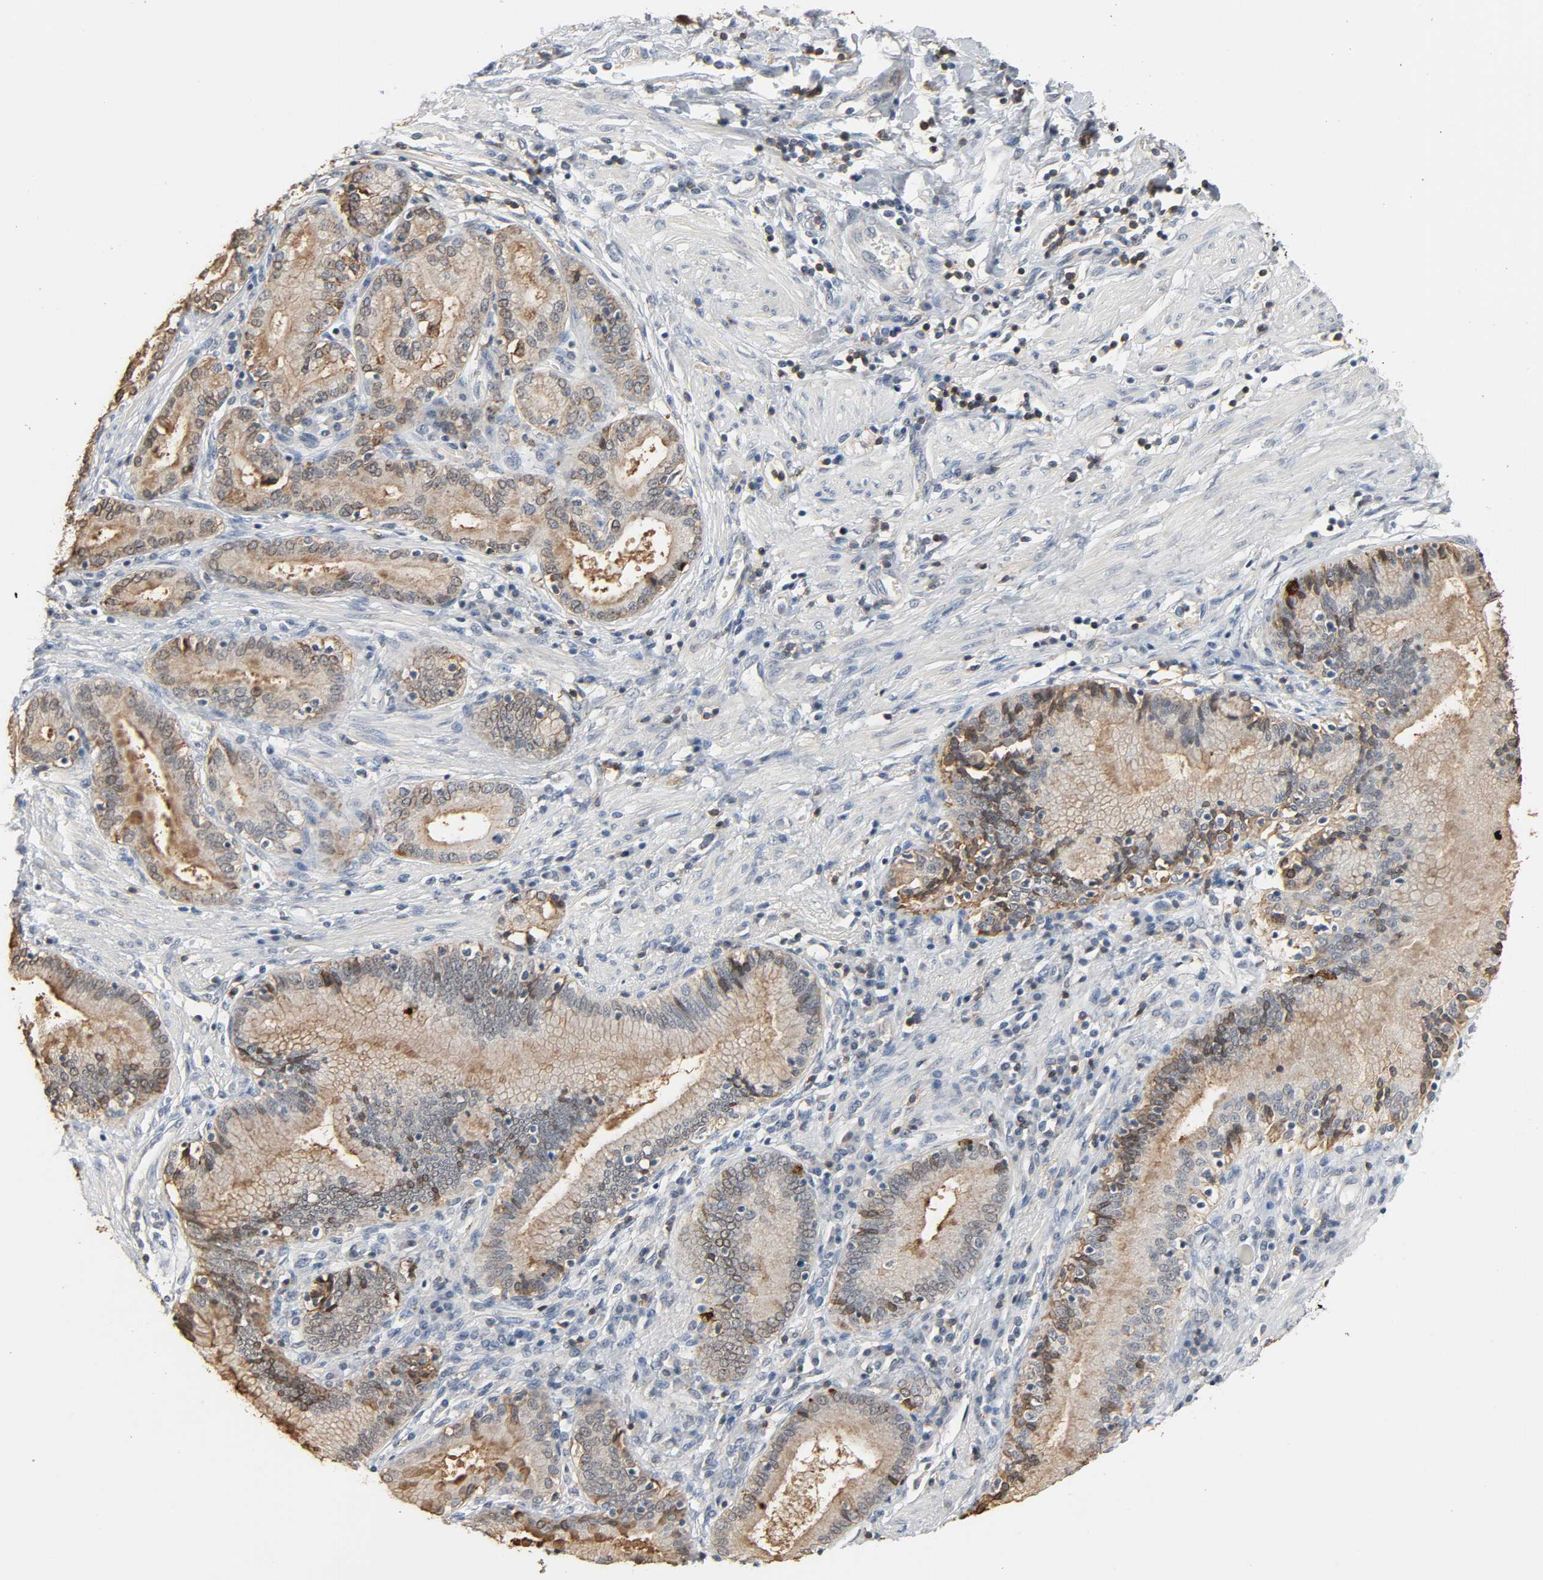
{"staining": {"intensity": "moderate", "quantity": "25%-75%", "location": "cytoplasmic/membranous,nuclear"}, "tissue": "pancreatic cancer", "cell_type": "Tumor cells", "image_type": "cancer", "snomed": [{"axis": "morphology", "description": "Adenocarcinoma, NOS"}, {"axis": "topography", "description": "Pancreas"}], "caption": "Human adenocarcinoma (pancreatic) stained with a protein marker exhibits moderate staining in tumor cells.", "gene": "CD4", "patient": {"sex": "female", "age": 48}}